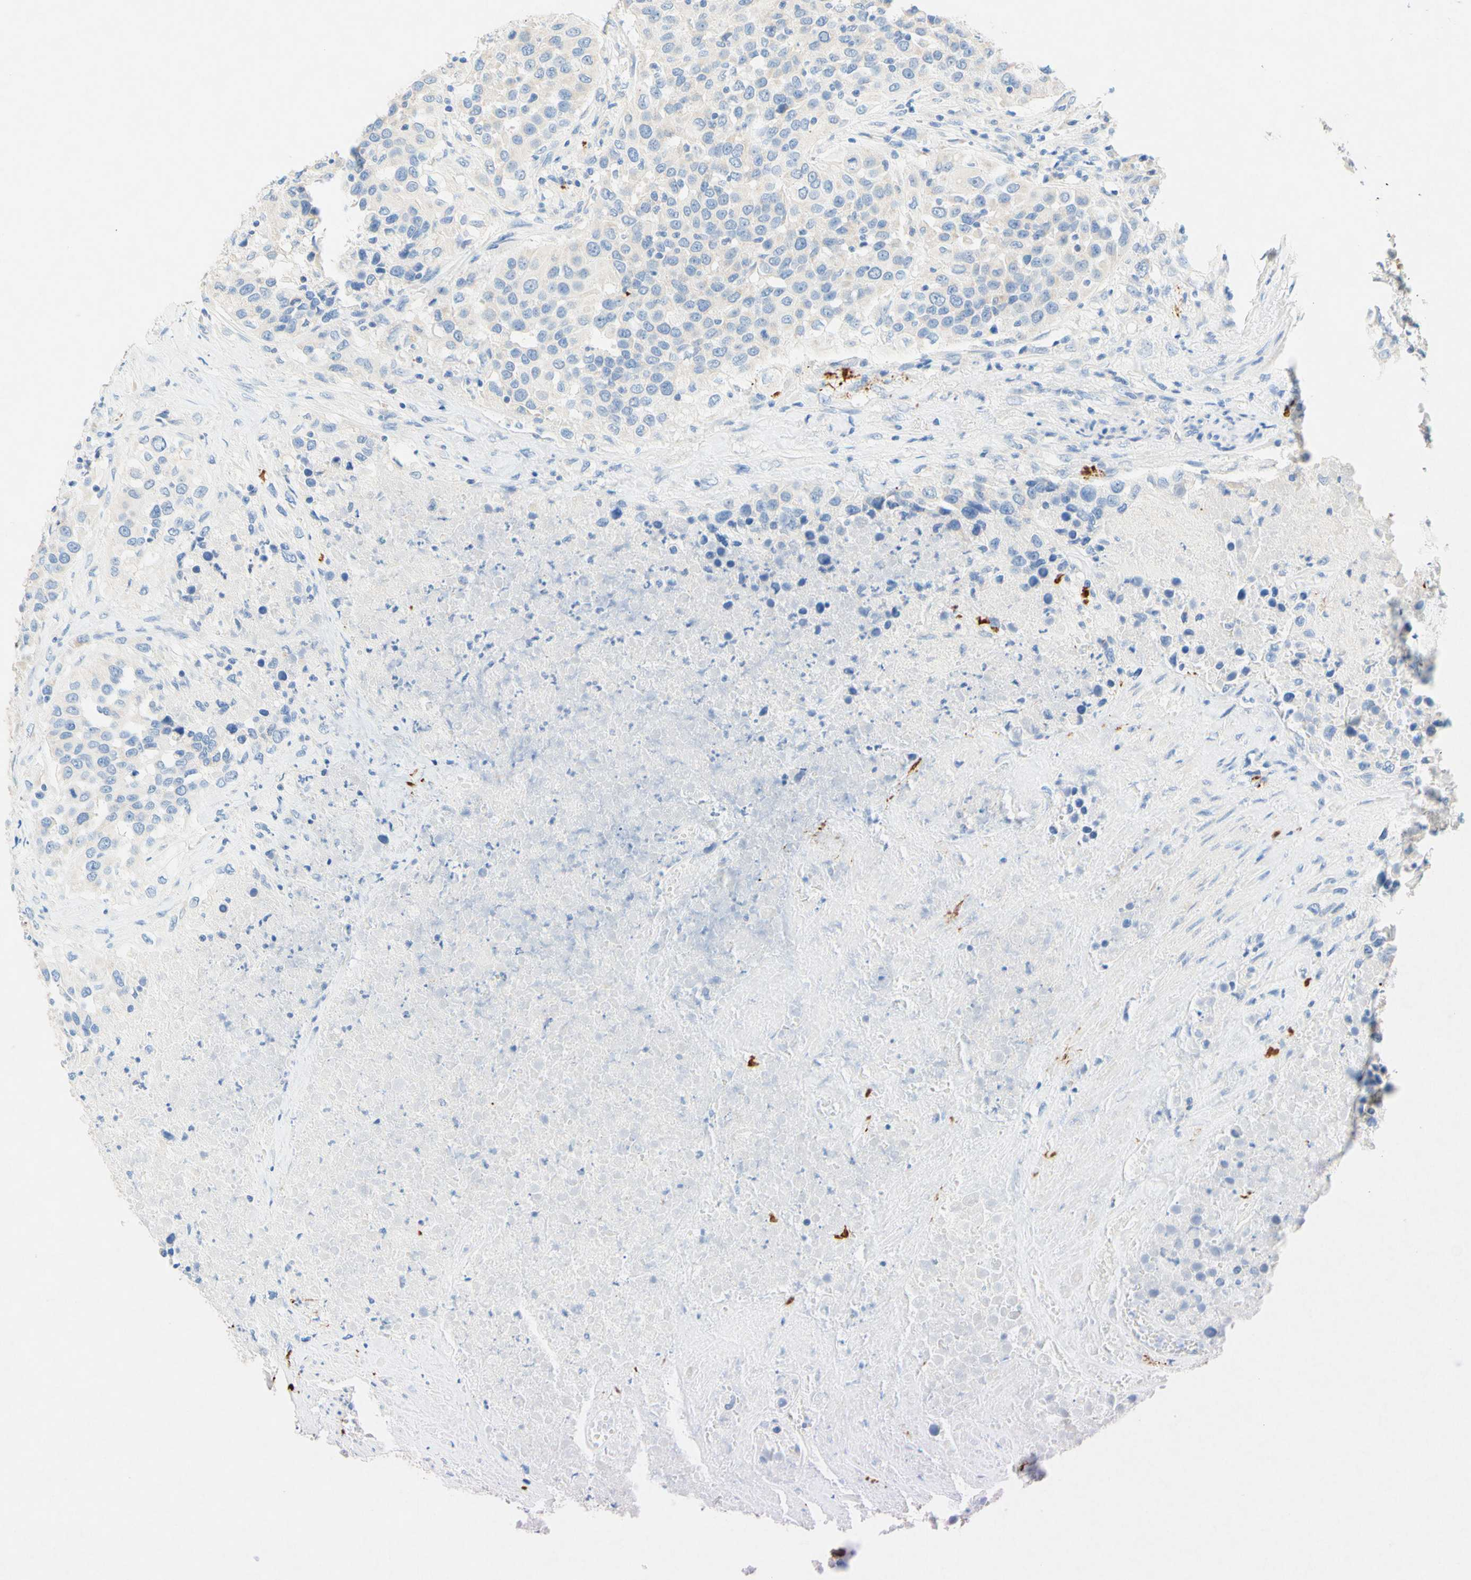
{"staining": {"intensity": "negative", "quantity": "none", "location": "none"}, "tissue": "urothelial cancer", "cell_type": "Tumor cells", "image_type": "cancer", "snomed": [{"axis": "morphology", "description": "Urothelial carcinoma, High grade"}, {"axis": "topography", "description": "Urinary bladder"}], "caption": "Micrograph shows no protein staining in tumor cells of urothelial cancer tissue.", "gene": "SLC46A1", "patient": {"sex": "female", "age": 80}}